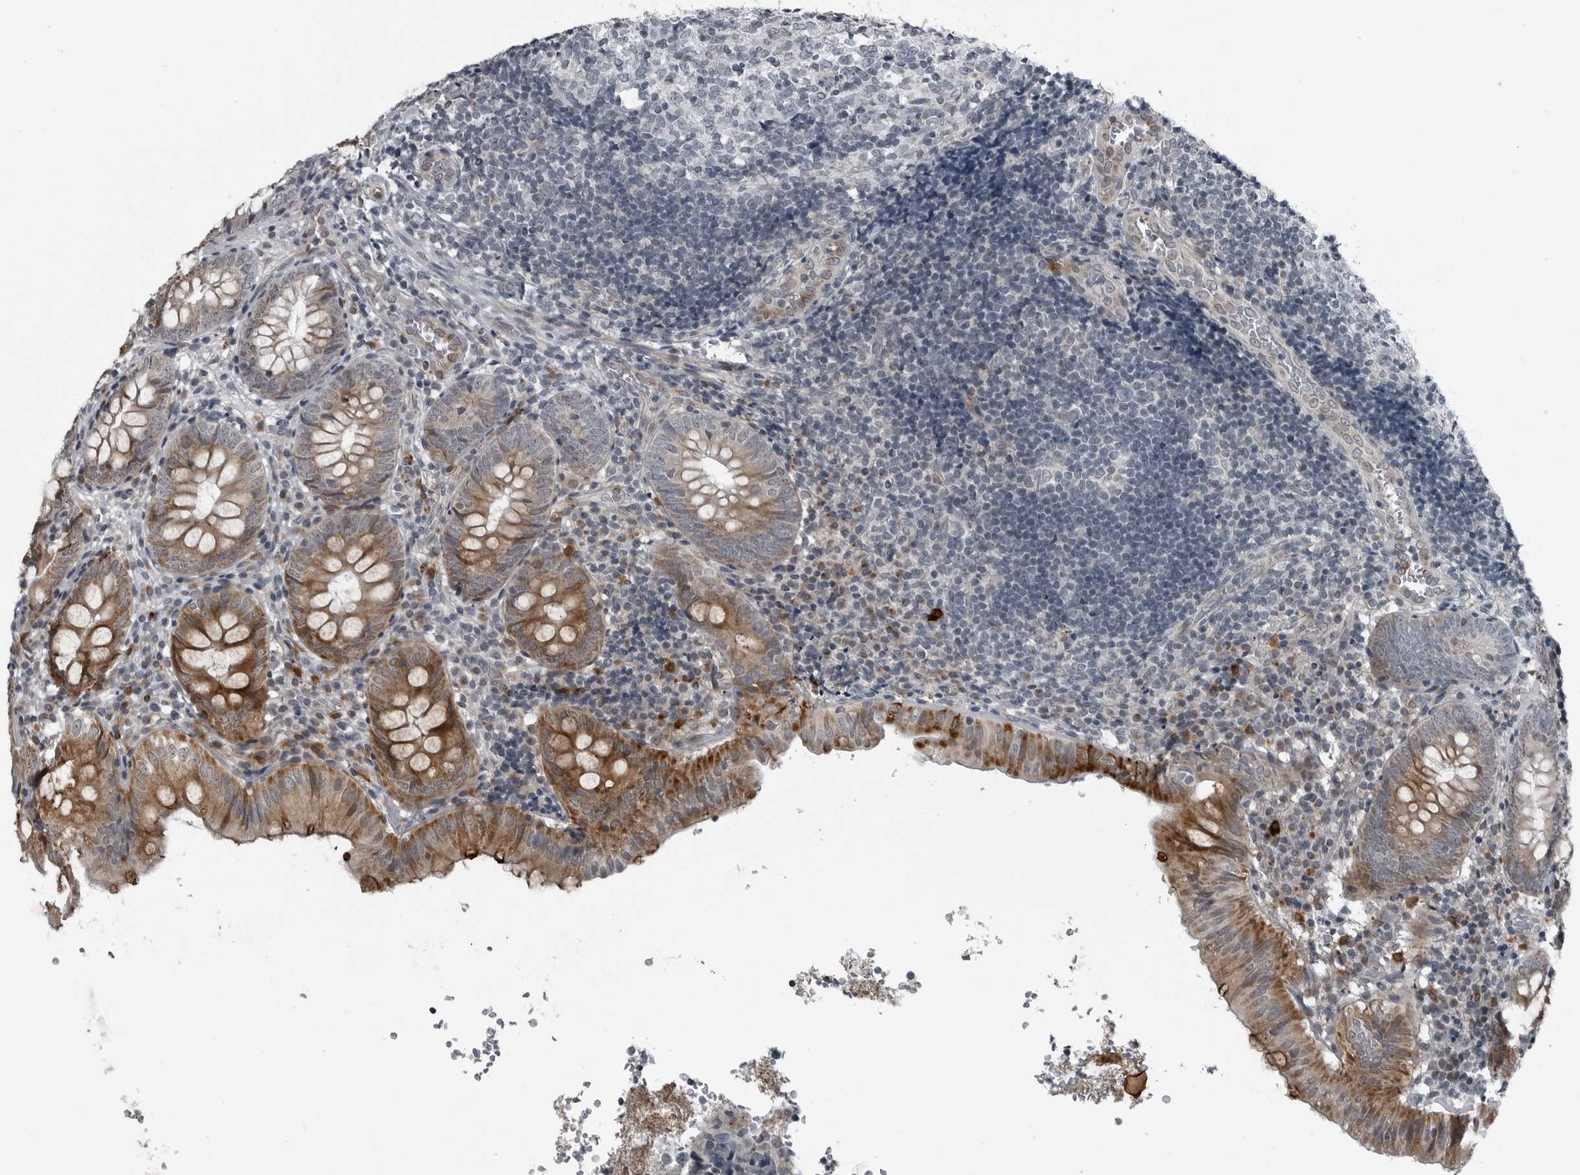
{"staining": {"intensity": "moderate", "quantity": ">75%", "location": "cytoplasmic/membranous"}, "tissue": "appendix", "cell_type": "Glandular cells", "image_type": "normal", "snomed": [{"axis": "morphology", "description": "Normal tissue, NOS"}, {"axis": "topography", "description": "Appendix"}], "caption": "Protein staining of benign appendix exhibits moderate cytoplasmic/membranous staining in about >75% of glandular cells. The protein is shown in brown color, while the nuclei are stained blue.", "gene": "GAK", "patient": {"sex": "male", "age": 8}}